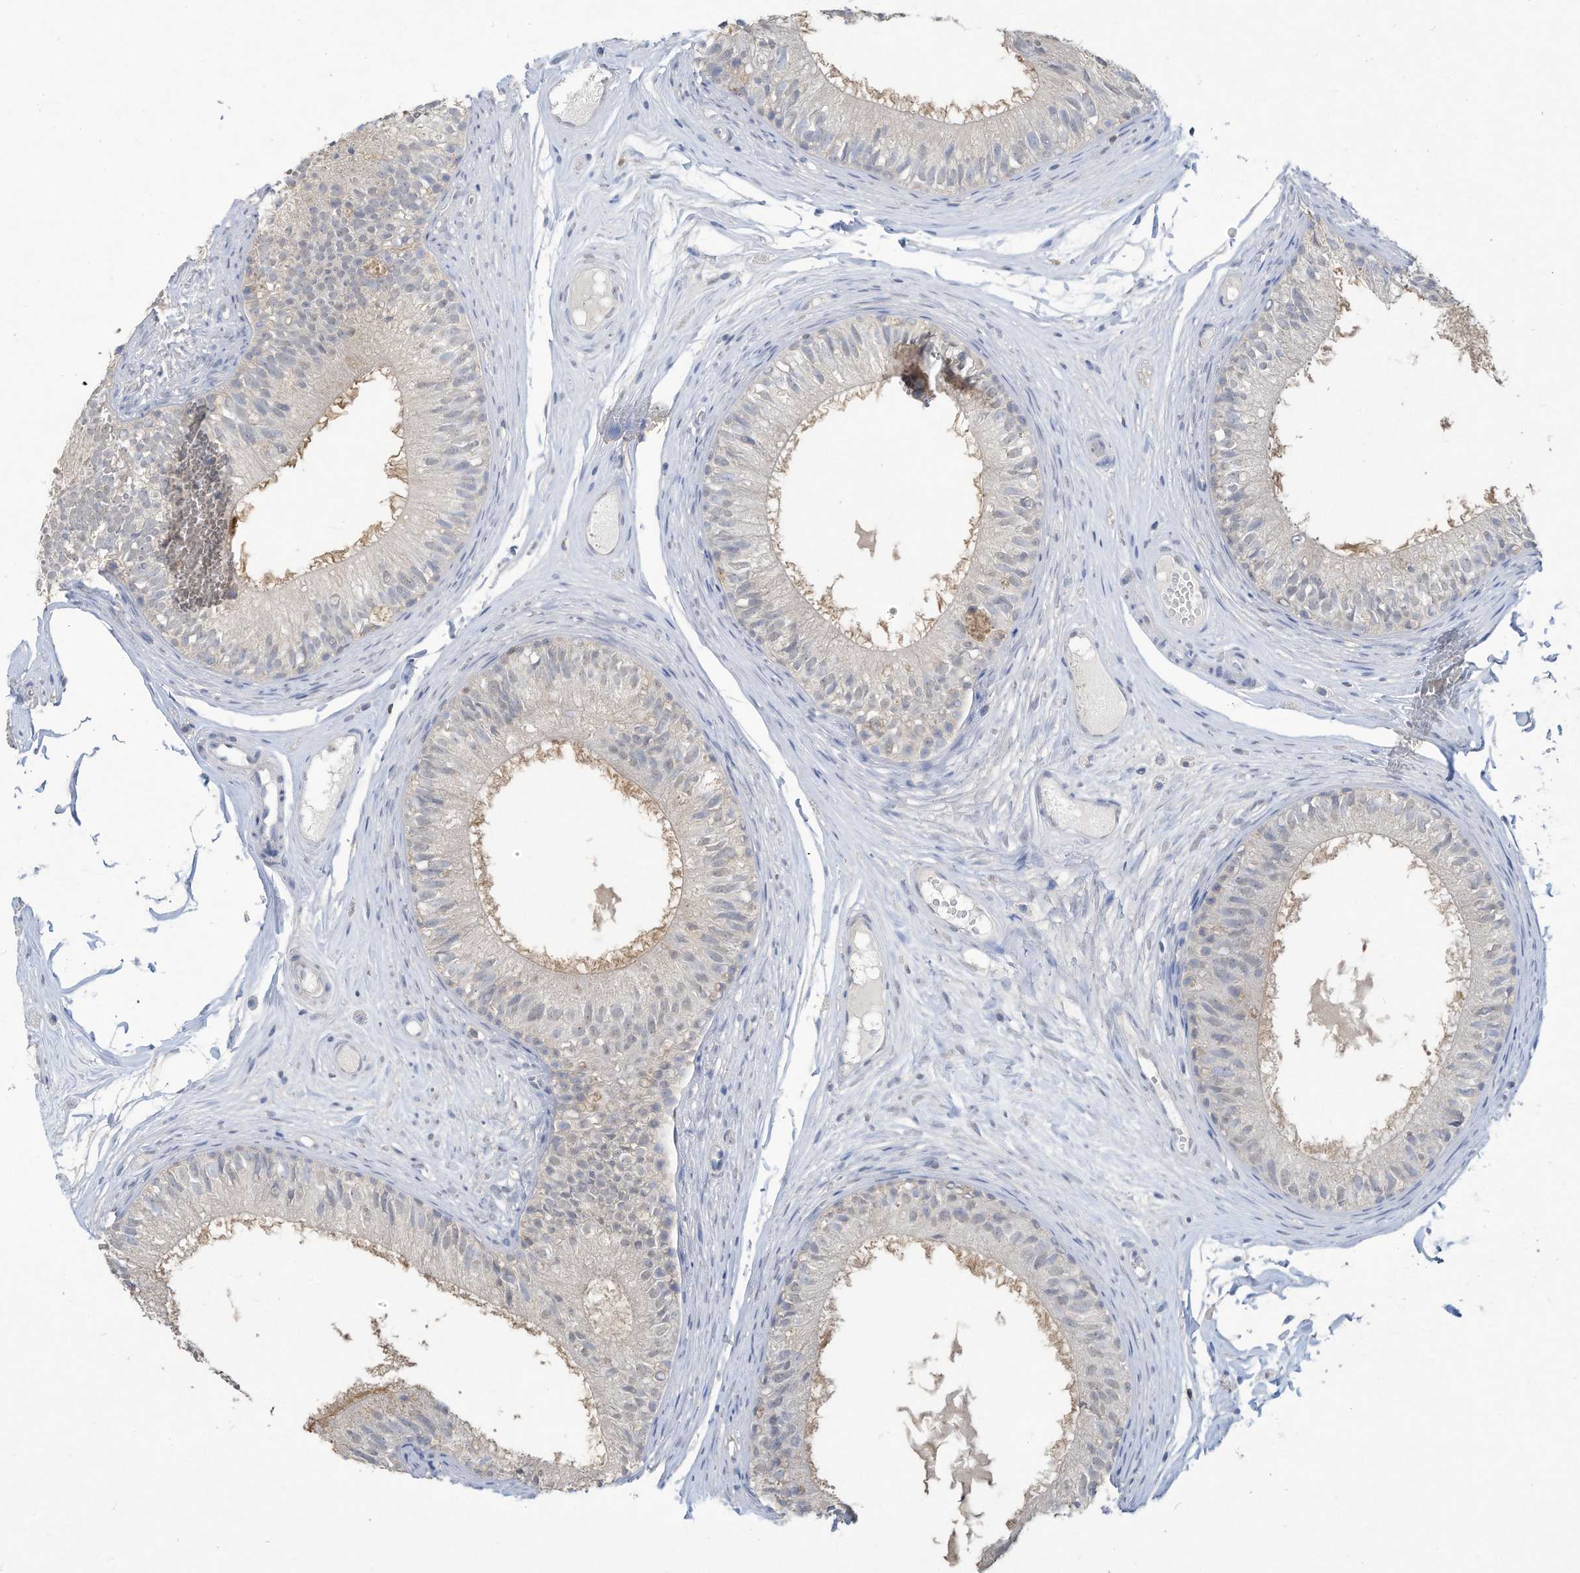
{"staining": {"intensity": "moderate", "quantity": "<25%", "location": "cytoplasmic/membranous"}, "tissue": "epididymis", "cell_type": "Glandular cells", "image_type": "normal", "snomed": [{"axis": "morphology", "description": "Normal tissue, NOS"}, {"axis": "morphology", "description": "Seminoma in situ"}, {"axis": "topography", "description": "Testis"}, {"axis": "topography", "description": "Epididymis"}], "caption": "This histopathology image exhibits immunohistochemistry (IHC) staining of normal epididymis, with low moderate cytoplasmic/membranous expression in about <25% of glandular cells.", "gene": "HAS3", "patient": {"sex": "male", "age": 28}}